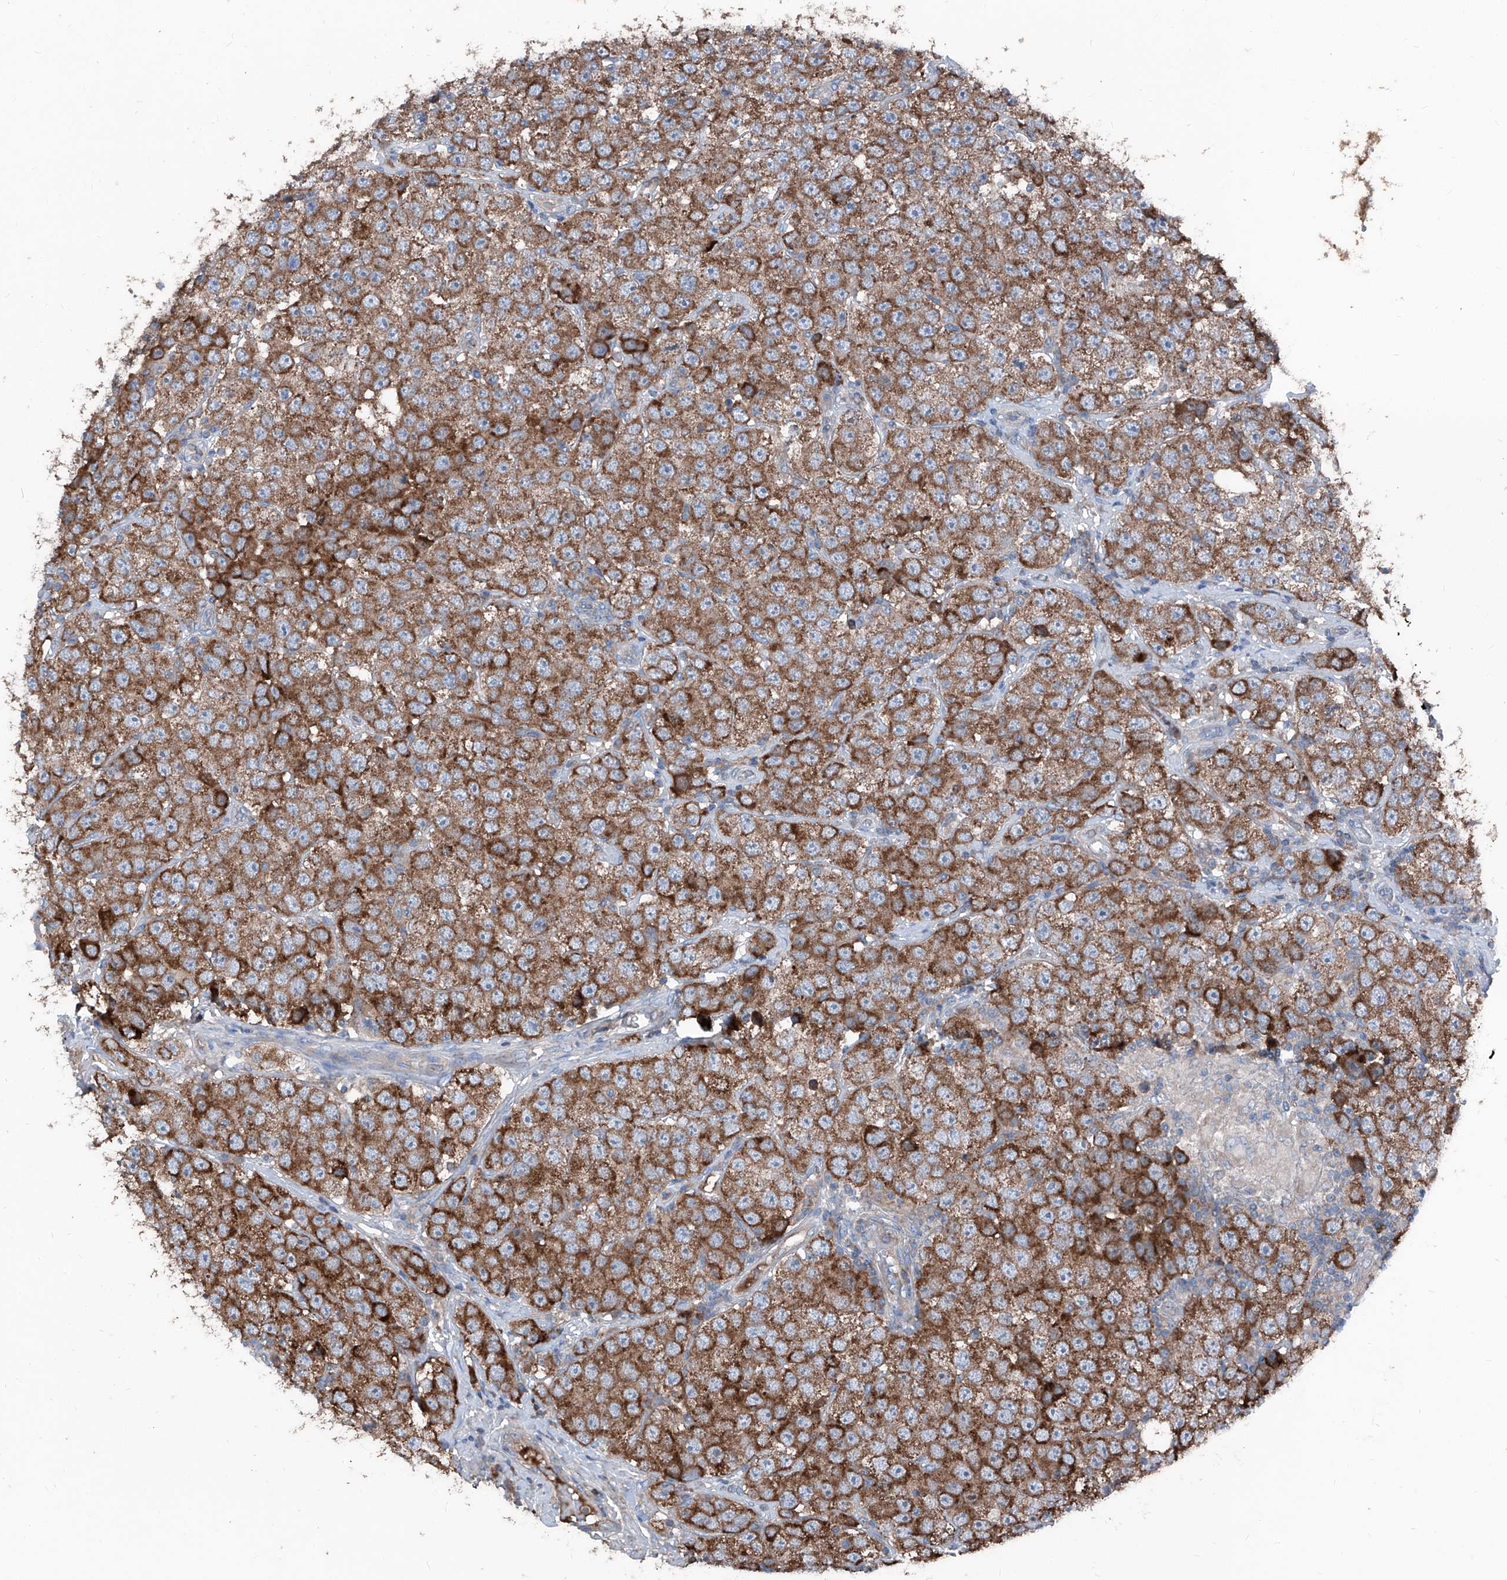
{"staining": {"intensity": "strong", "quantity": ">75%", "location": "cytoplasmic/membranous"}, "tissue": "testis cancer", "cell_type": "Tumor cells", "image_type": "cancer", "snomed": [{"axis": "morphology", "description": "Seminoma, NOS"}, {"axis": "topography", "description": "Testis"}], "caption": "An immunohistochemistry image of neoplastic tissue is shown. Protein staining in brown highlights strong cytoplasmic/membranous positivity in testis seminoma within tumor cells.", "gene": "GPAT3", "patient": {"sex": "male", "age": 28}}